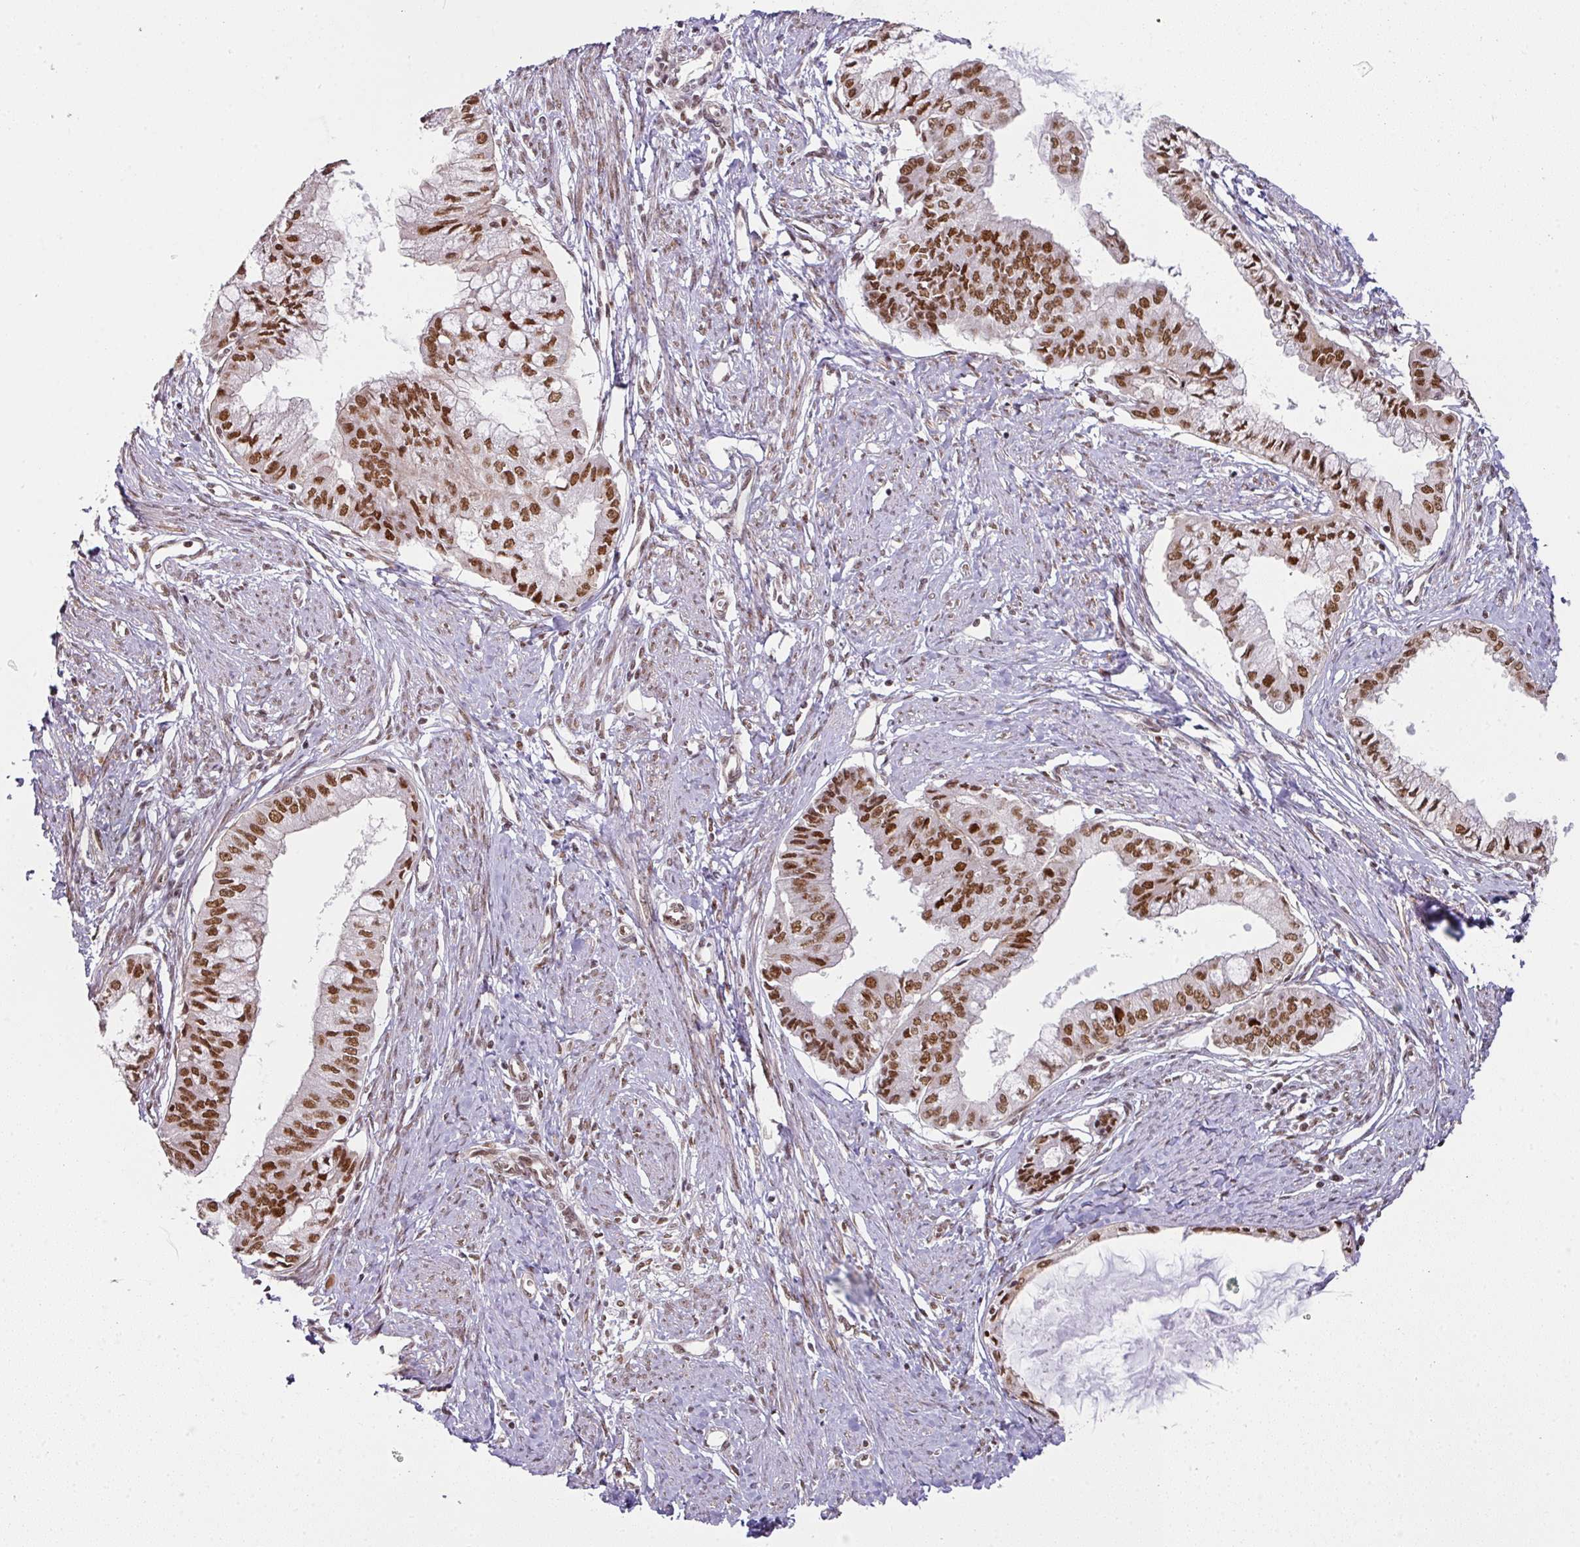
{"staining": {"intensity": "strong", "quantity": ">75%", "location": "nuclear"}, "tissue": "endometrial cancer", "cell_type": "Tumor cells", "image_type": "cancer", "snomed": [{"axis": "morphology", "description": "Adenocarcinoma, NOS"}, {"axis": "topography", "description": "Endometrium"}], "caption": "DAB immunohistochemical staining of human endometrial cancer exhibits strong nuclear protein expression in about >75% of tumor cells.", "gene": "NCOA5", "patient": {"sex": "female", "age": 76}}